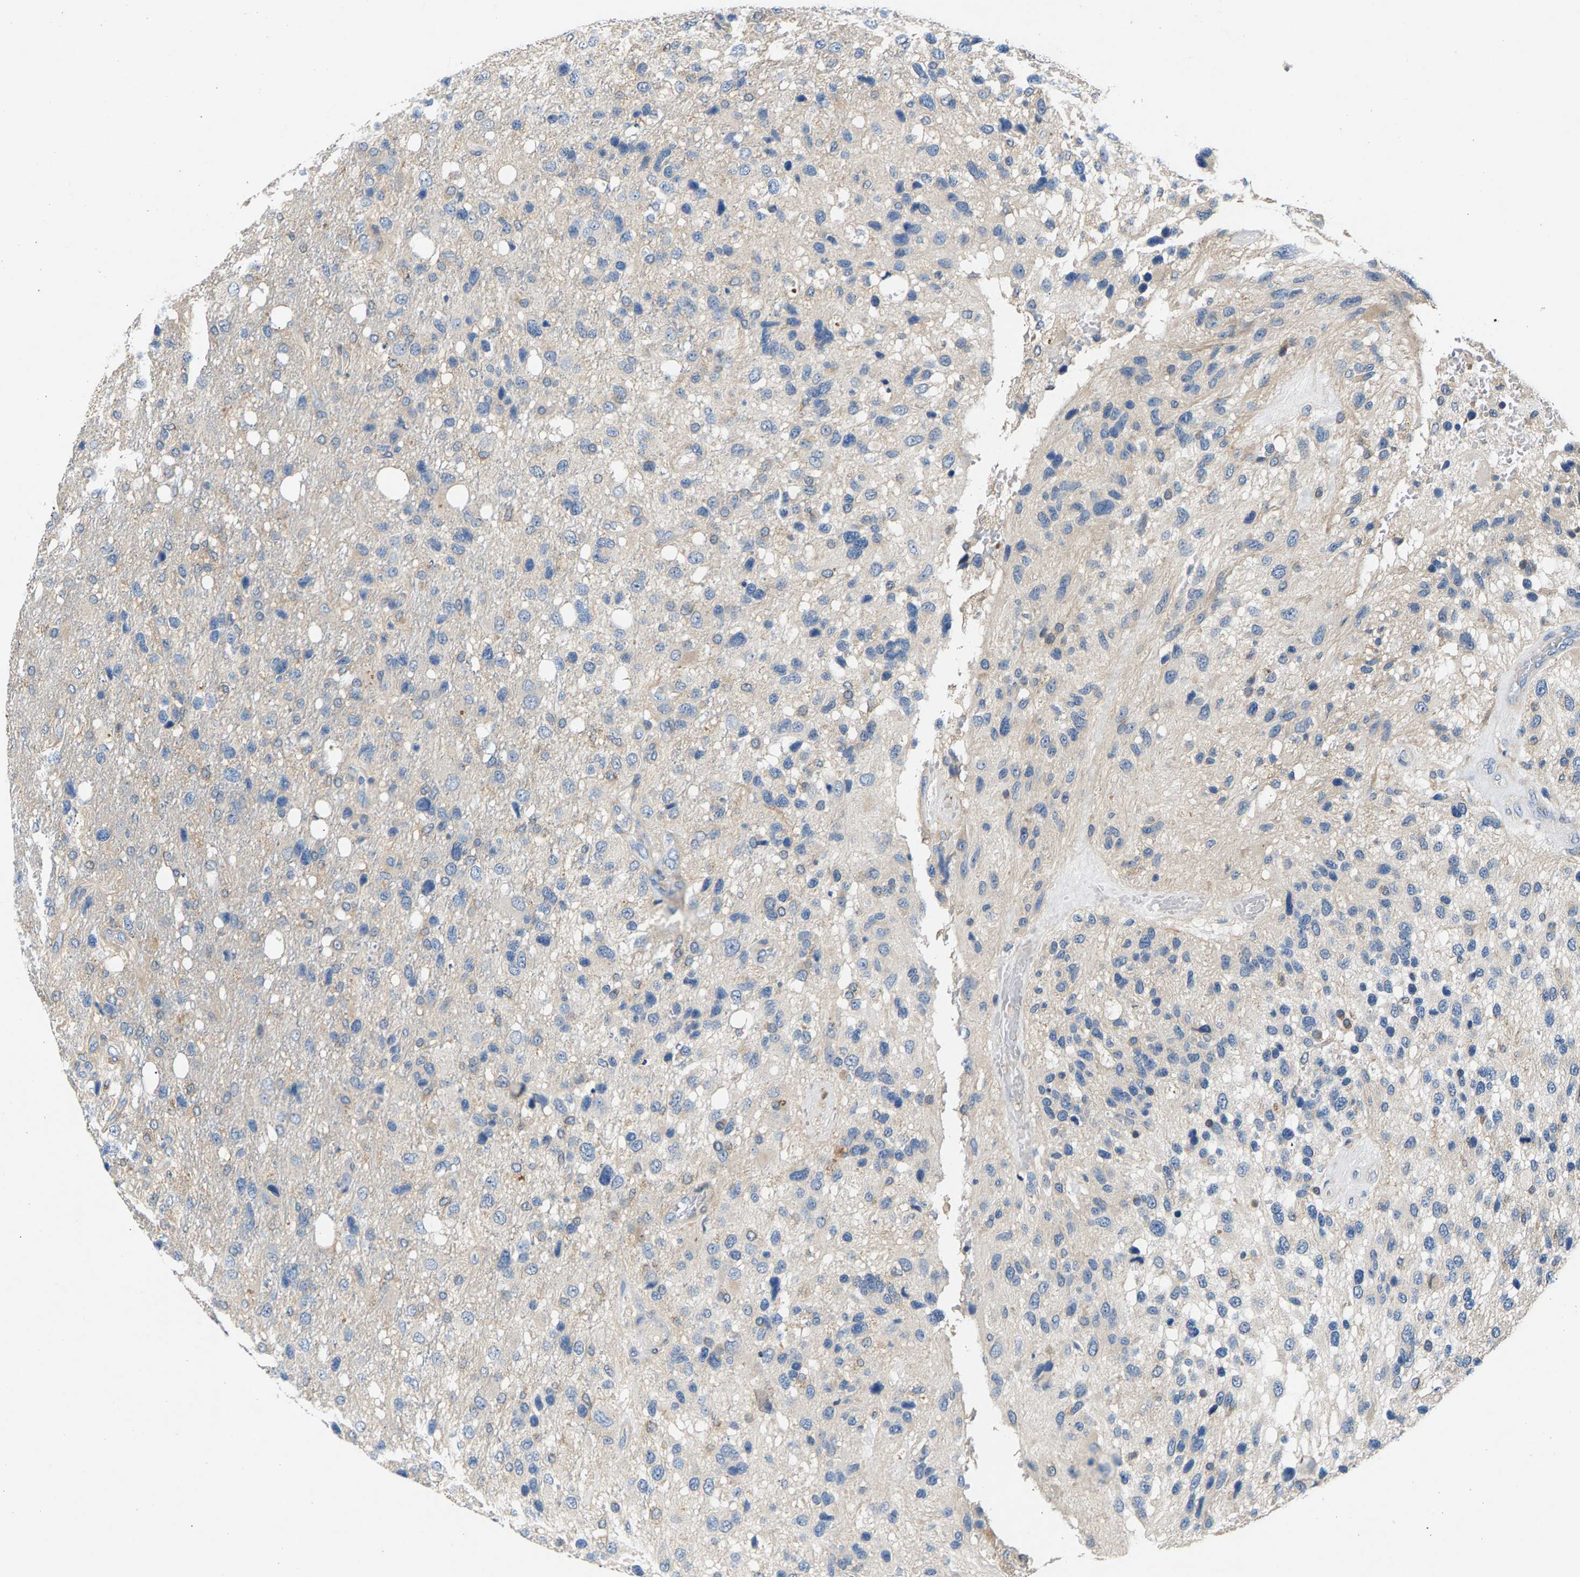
{"staining": {"intensity": "negative", "quantity": "none", "location": "none"}, "tissue": "glioma", "cell_type": "Tumor cells", "image_type": "cancer", "snomed": [{"axis": "morphology", "description": "Glioma, malignant, High grade"}, {"axis": "topography", "description": "Brain"}], "caption": "The image exhibits no staining of tumor cells in glioma.", "gene": "NT5C", "patient": {"sex": "female", "age": 58}}